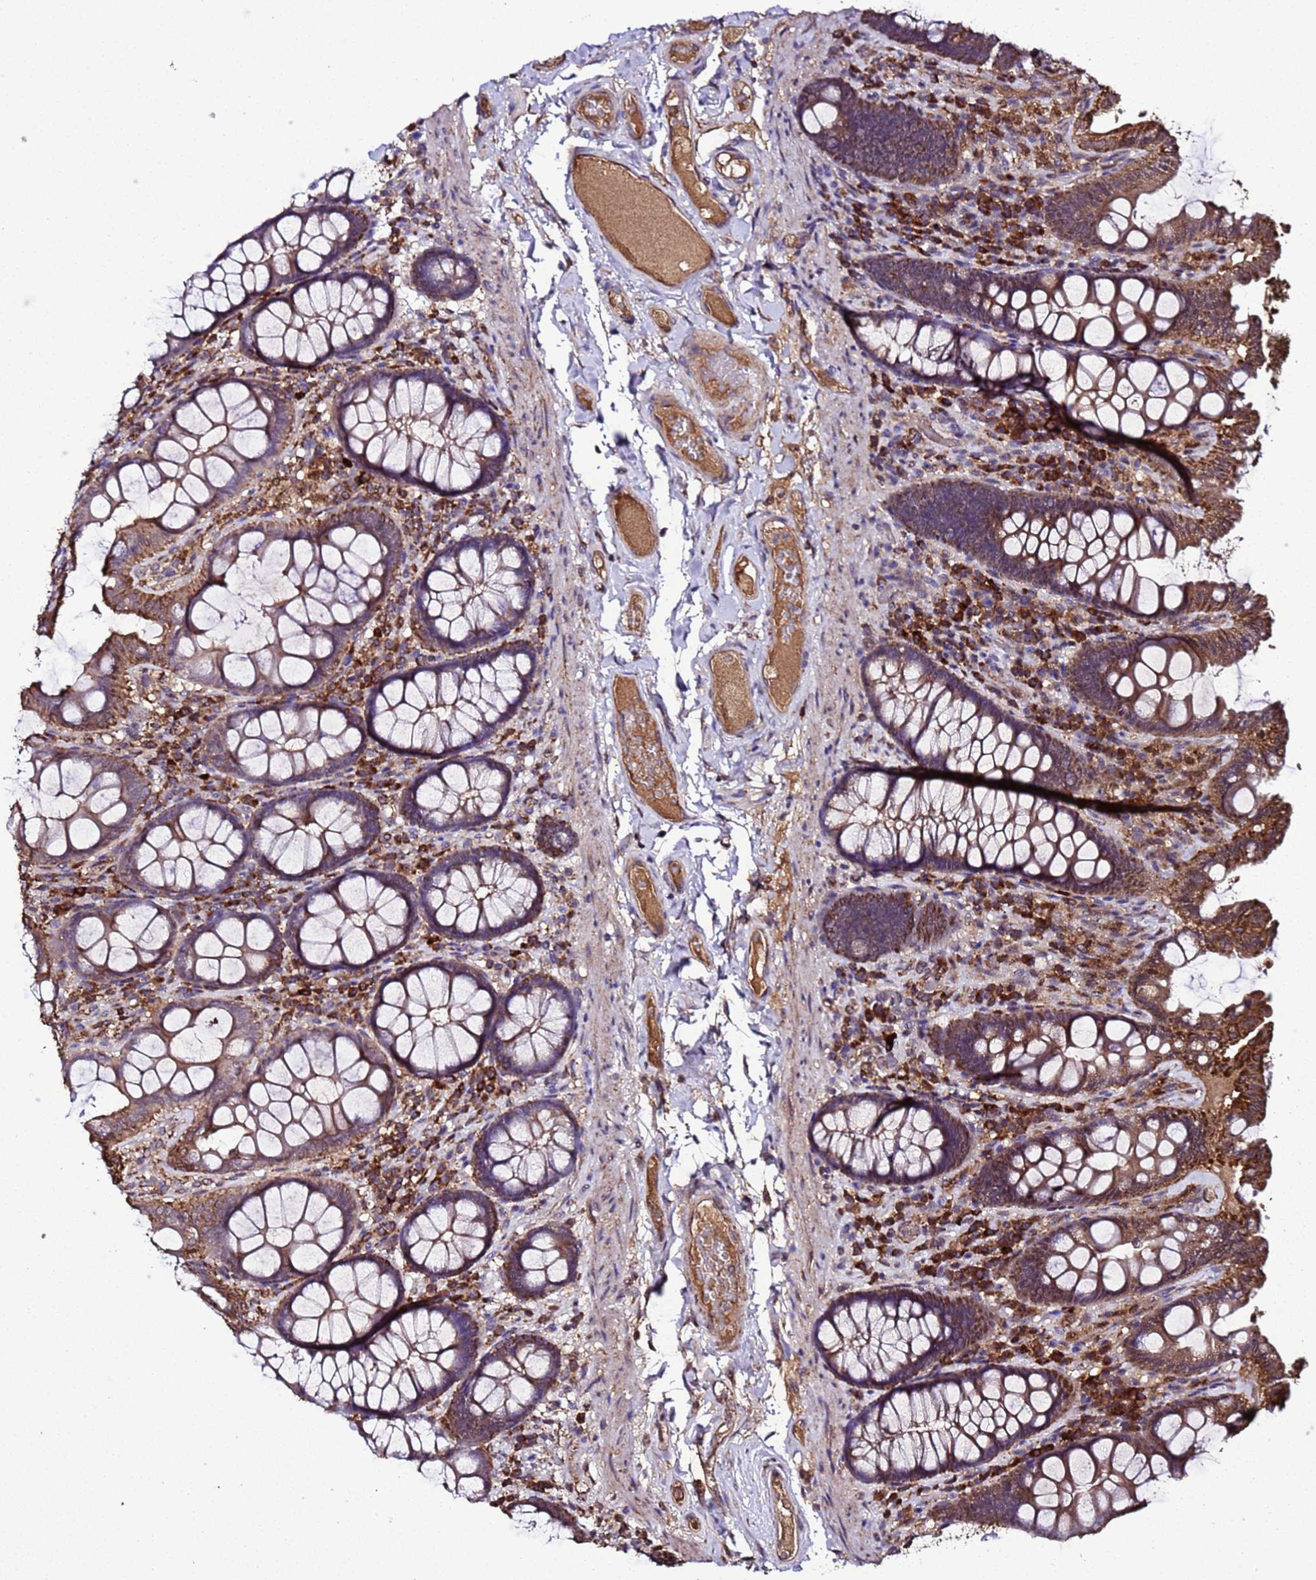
{"staining": {"intensity": "moderate", "quantity": ">75%", "location": "cytoplasmic/membranous"}, "tissue": "colon", "cell_type": "Endothelial cells", "image_type": "normal", "snomed": [{"axis": "morphology", "description": "Normal tissue, NOS"}, {"axis": "topography", "description": "Colon"}], "caption": "Normal colon displays moderate cytoplasmic/membranous staining in approximately >75% of endothelial cells The staining was performed using DAB (3,3'-diaminobenzidine), with brown indicating positive protein expression. Nuclei are stained blue with hematoxylin..", "gene": "HSPBAP1", "patient": {"sex": "male", "age": 84}}